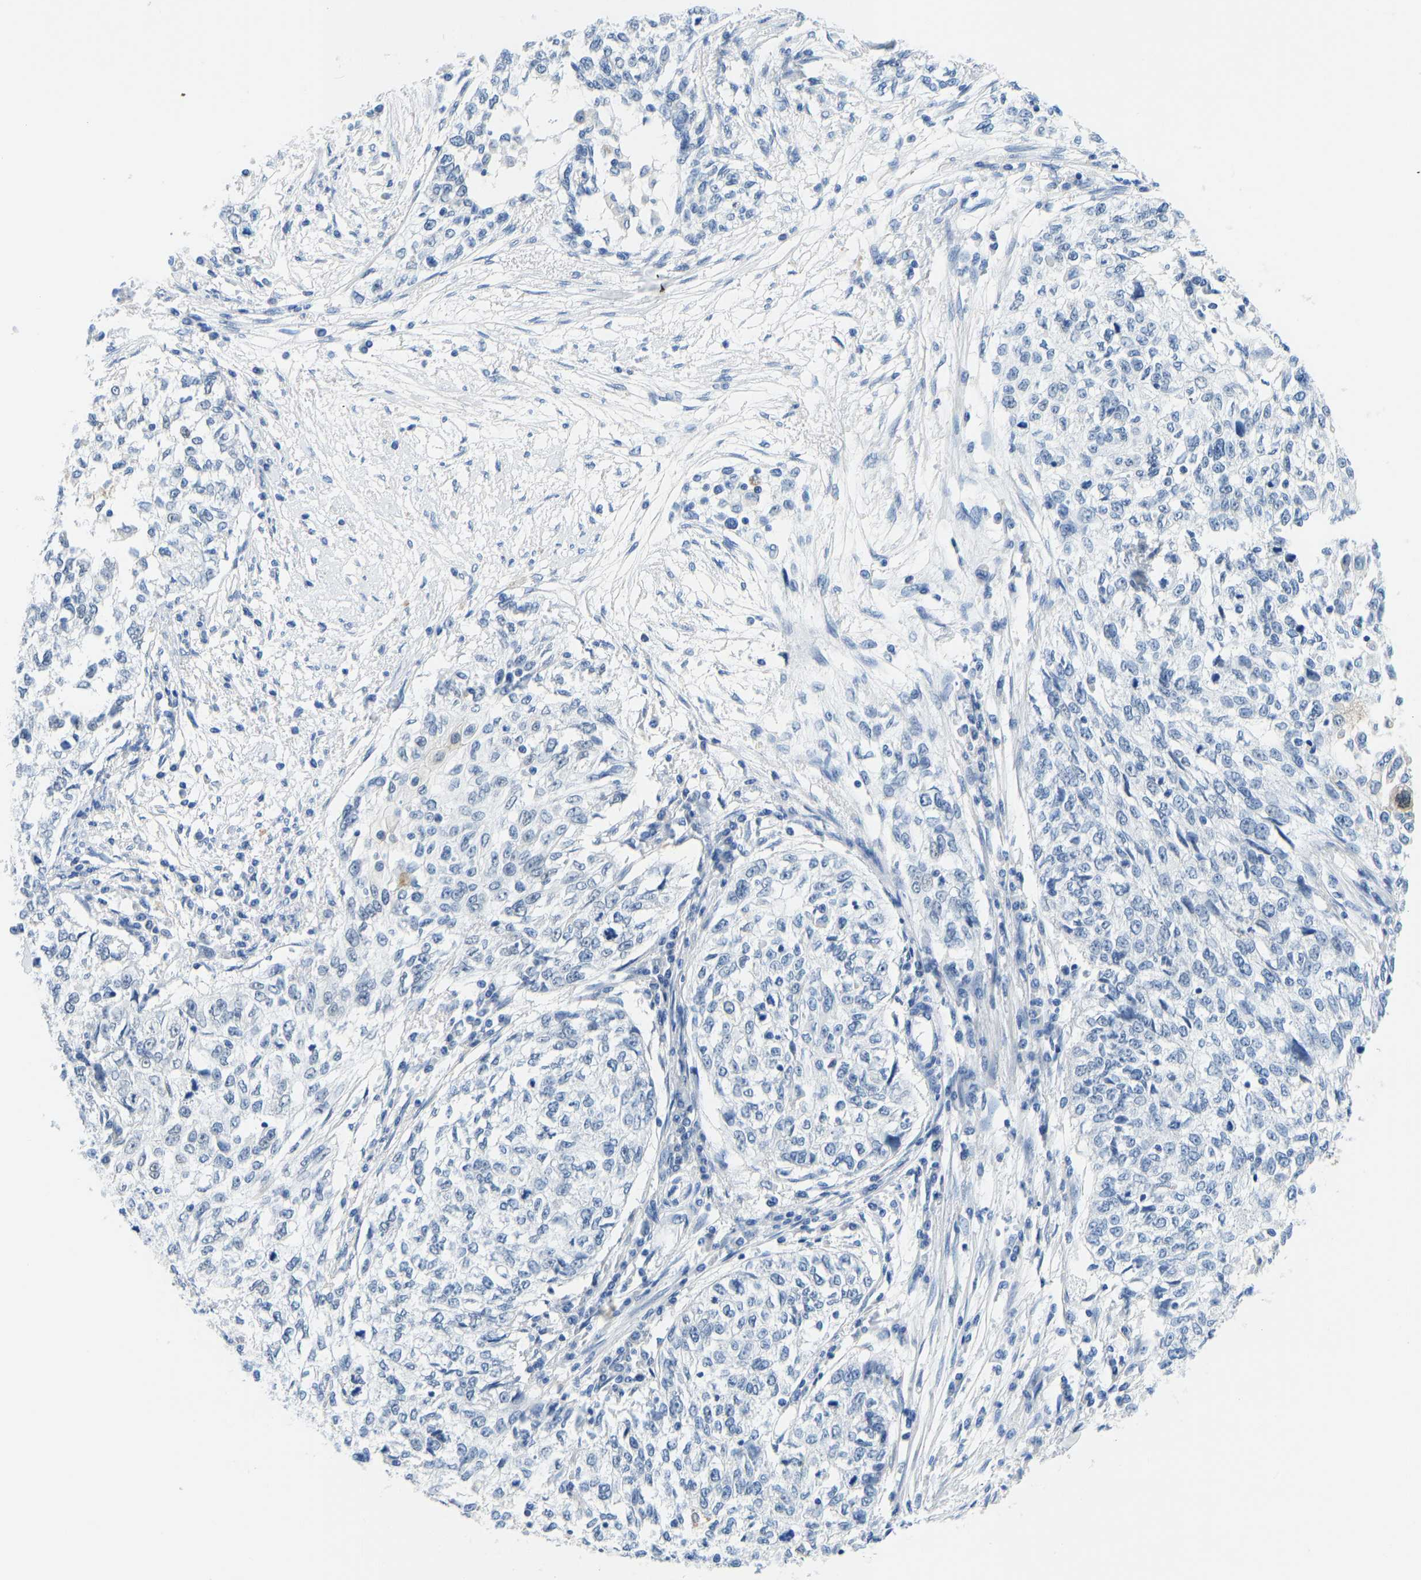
{"staining": {"intensity": "negative", "quantity": "none", "location": "none"}, "tissue": "cervical cancer", "cell_type": "Tumor cells", "image_type": "cancer", "snomed": [{"axis": "morphology", "description": "Squamous cell carcinoma, NOS"}, {"axis": "topography", "description": "Cervix"}], "caption": "Immunohistochemical staining of human cervical squamous cell carcinoma exhibits no significant staining in tumor cells.", "gene": "TXNDC2", "patient": {"sex": "female", "age": 57}}